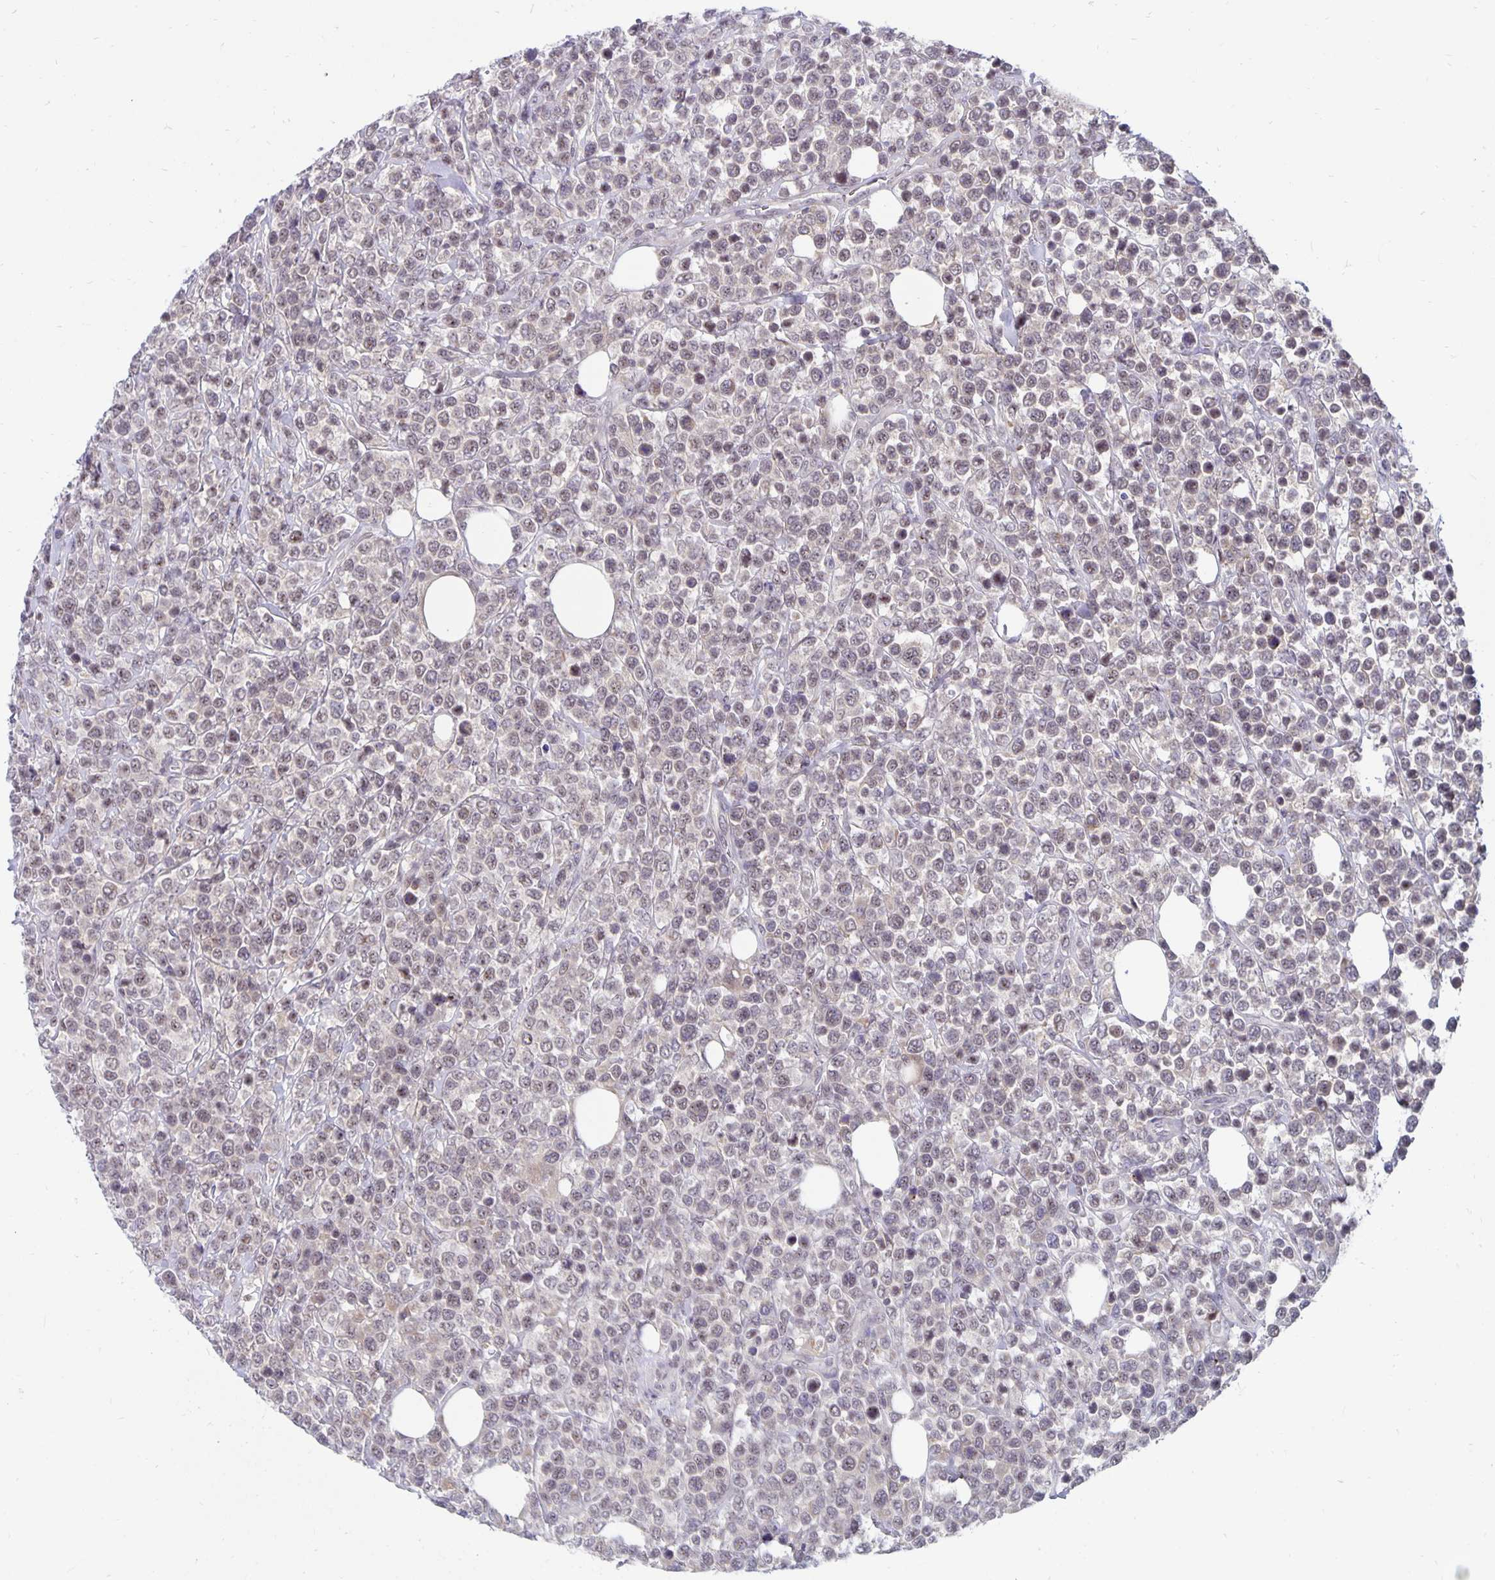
{"staining": {"intensity": "weak", "quantity": "<25%", "location": "nuclear"}, "tissue": "lymphoma", "cell_type": "Tumor cells", "image_type": "cancer", "snomed": [{"axis": "morphology", "description": "Malignant lymphoma, non-Hodgkin's type, High grade"}, {"axis": "topography", "description": "Soft tissue"}], "caption": "Immunohistochemistry of human malignant lymphoma, non-Hodgkin's type (high-grade) displays no expression in tumor cells.", "gene": "EXOC6B", "patient": {"sex": "female", "age": 56}}